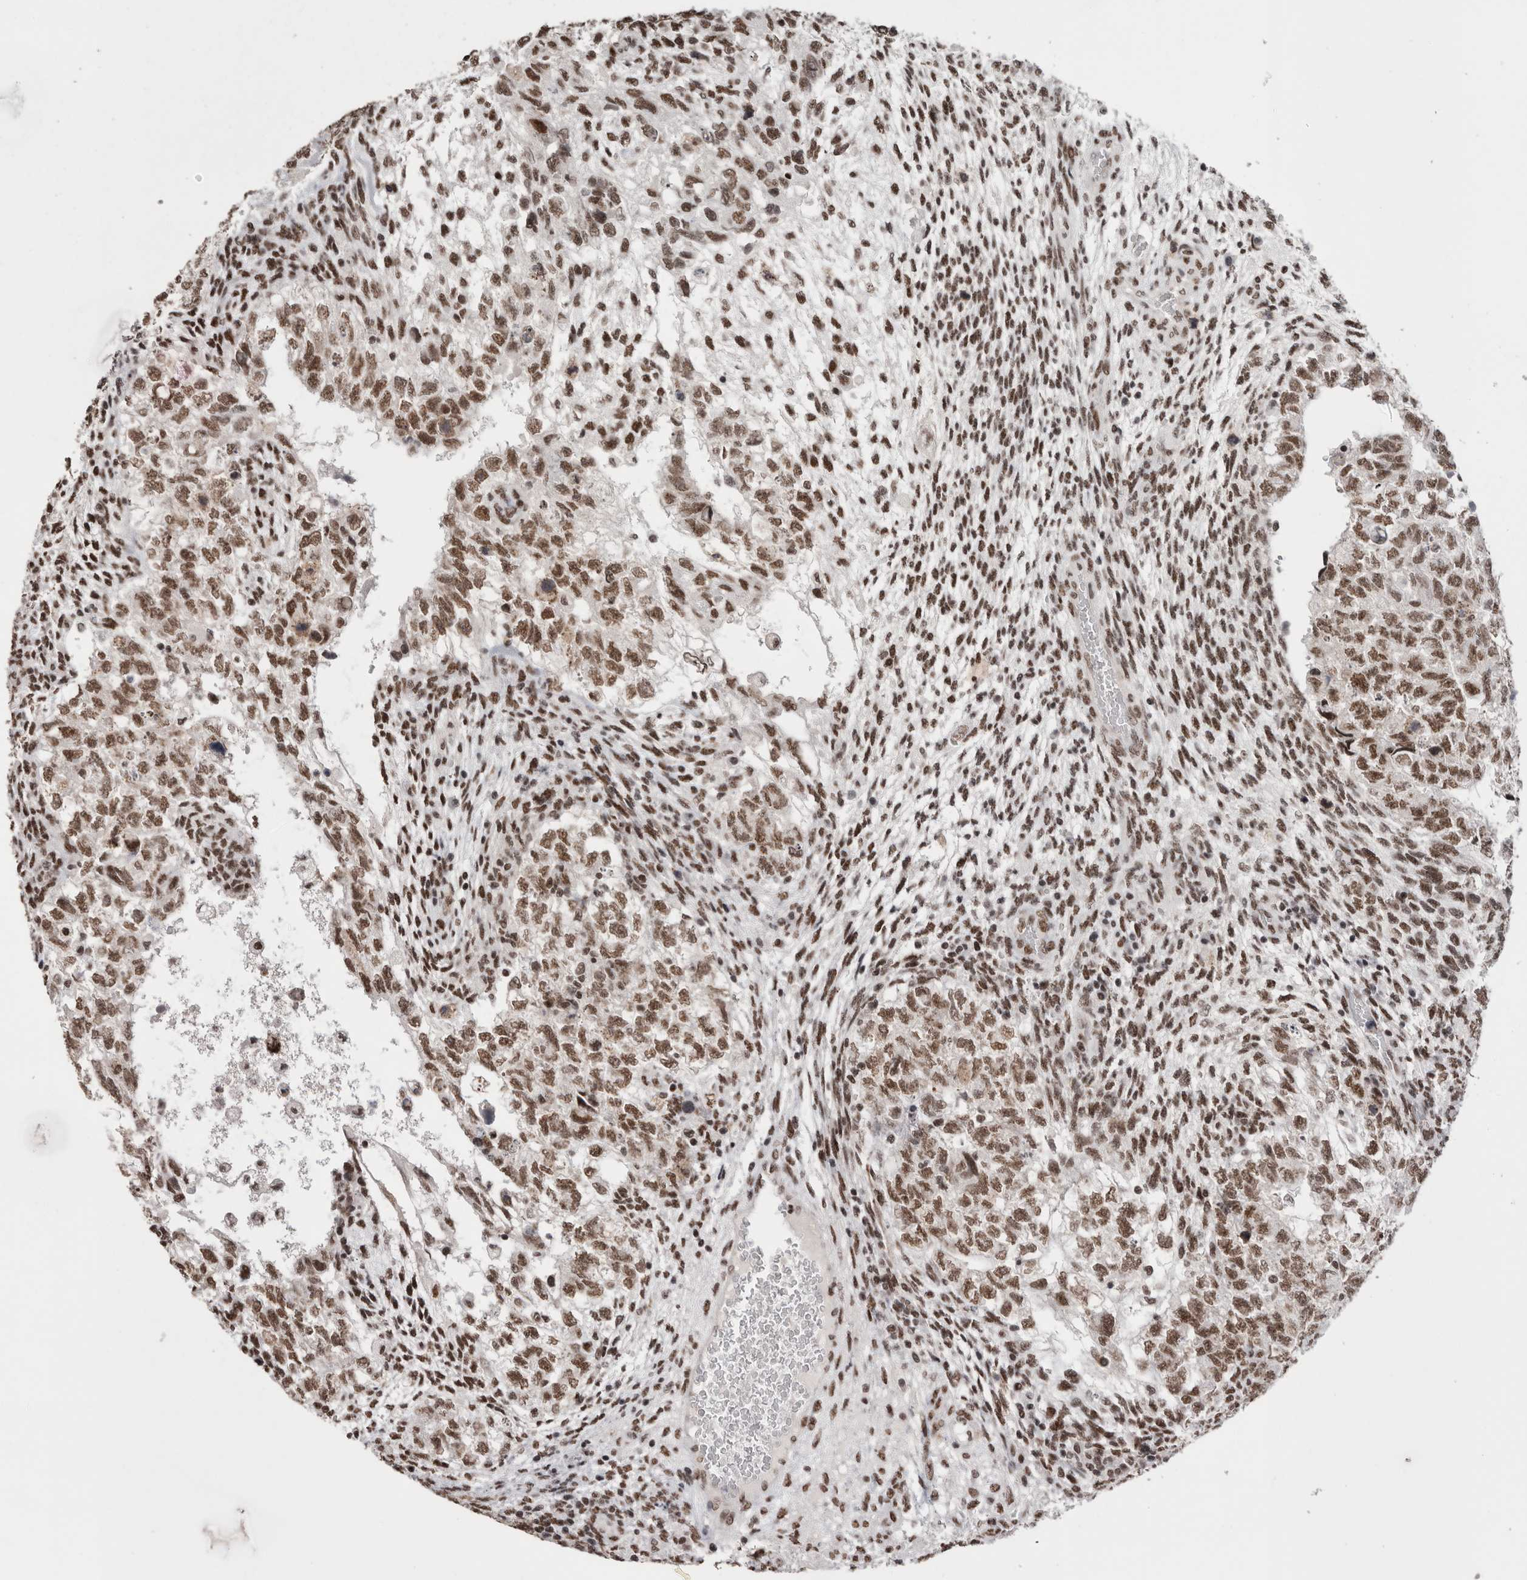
{"staining": {"intensity": "moderate", "quantity": ">75%", "location": "nuclear"}, "tissue": "testis cancer", "cell_type": "Tumor cells", "image_type": "cancer", "snomed": [{"axis": "morphology", "description": "Carcinoma, Embryonal, NOS"}, {"axis": "topography", "description": "Testis"}], "caption": "Immunohistochemical staining of human testis cancer (embryonal carcinoma) demonstrates moderate nuclear protein staining in about >75% of tumor cells.", "gene": "SMC1A", "patient": {"sex": "male", "age": 36}}